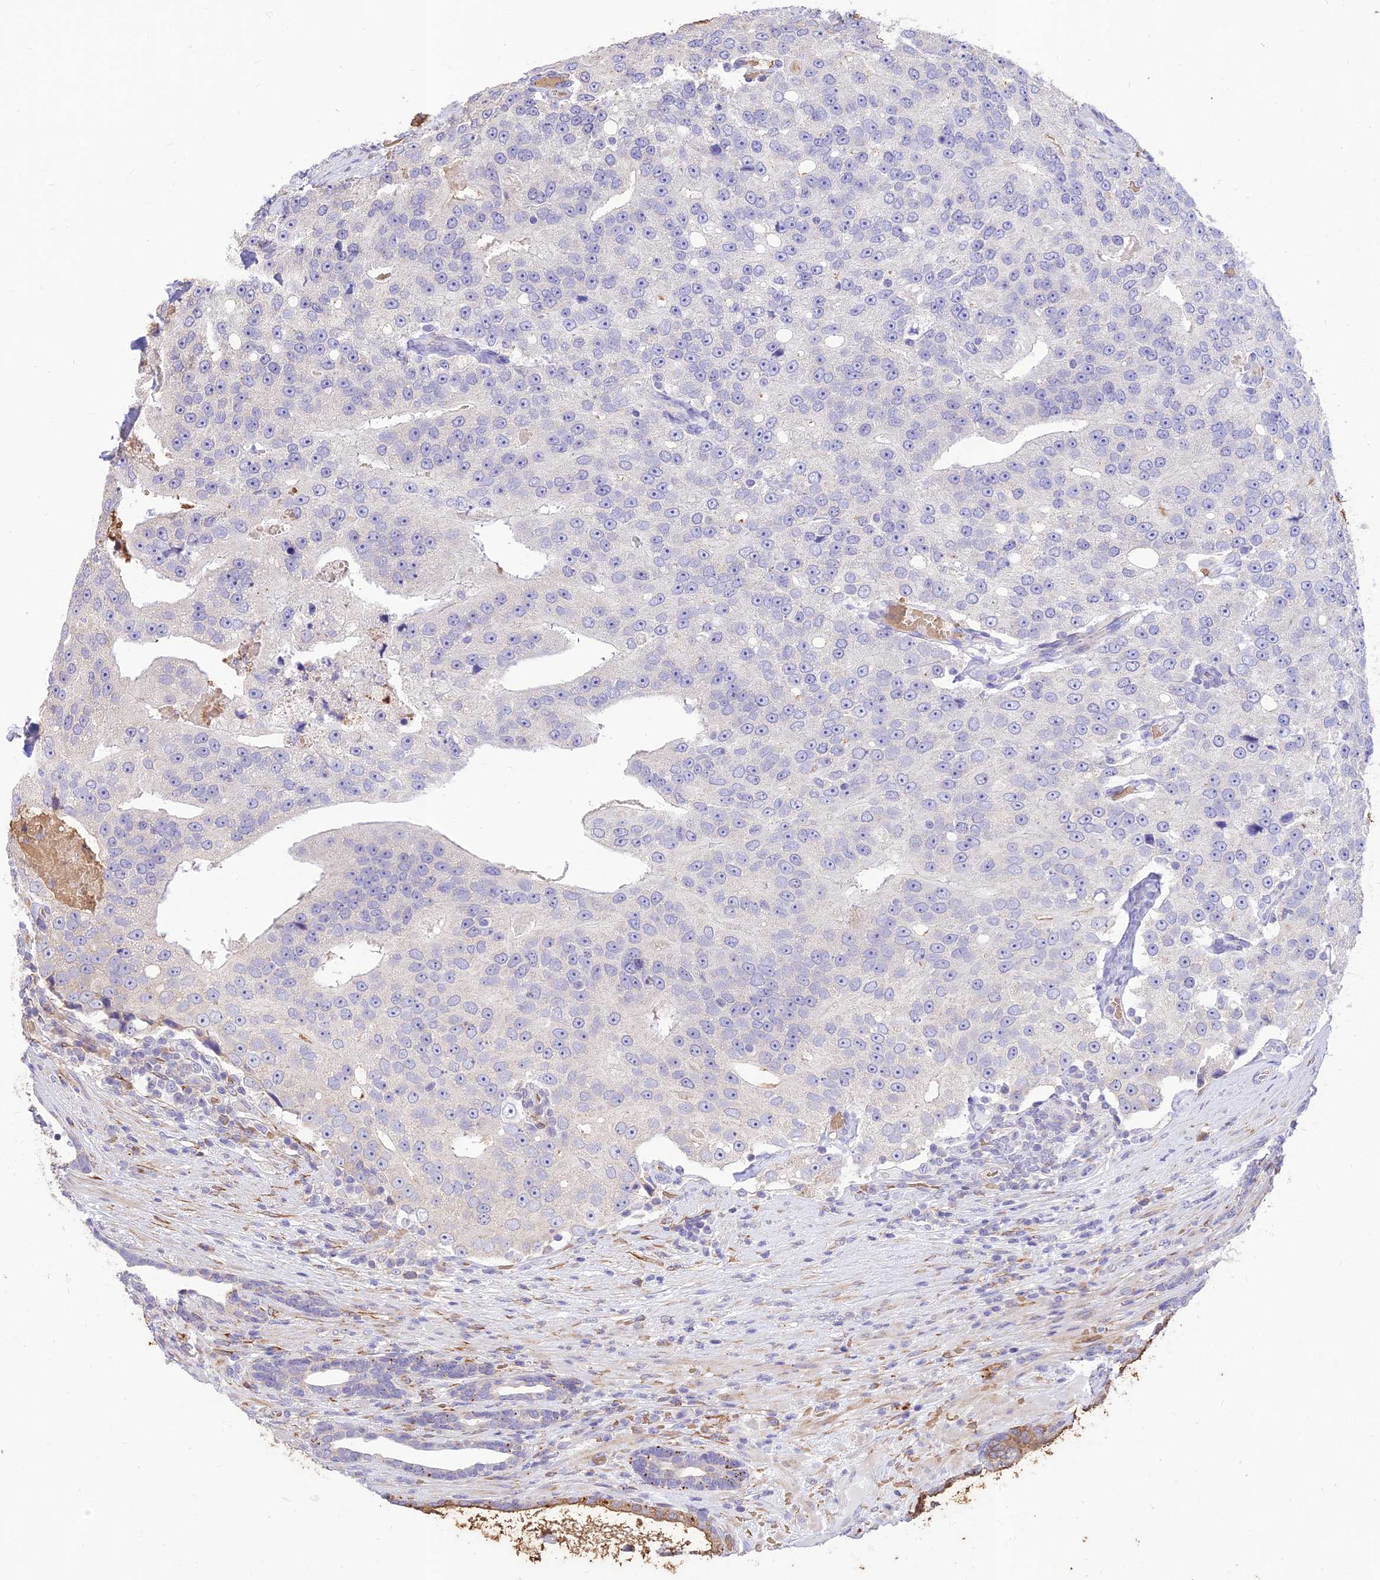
{"staining": {"intensity": "negative", "quantity": "none", "location": "none"}, "tissue": "prostate cancer", "cell_type": "Tumor cells", "image_type": "cancer", "snomed": [{"axis": "morphology", "description": "Adenocarcinoma, High grade"}, {"axis": "topography", "description": "Prostate"}], "caption": "Image shows no protein staining in tumor cells of prostate cancer (high-grade adenocarcinoma) tissue.", "gene": "PPP1R11", "patient": {"sex": "male", "age": 70}}